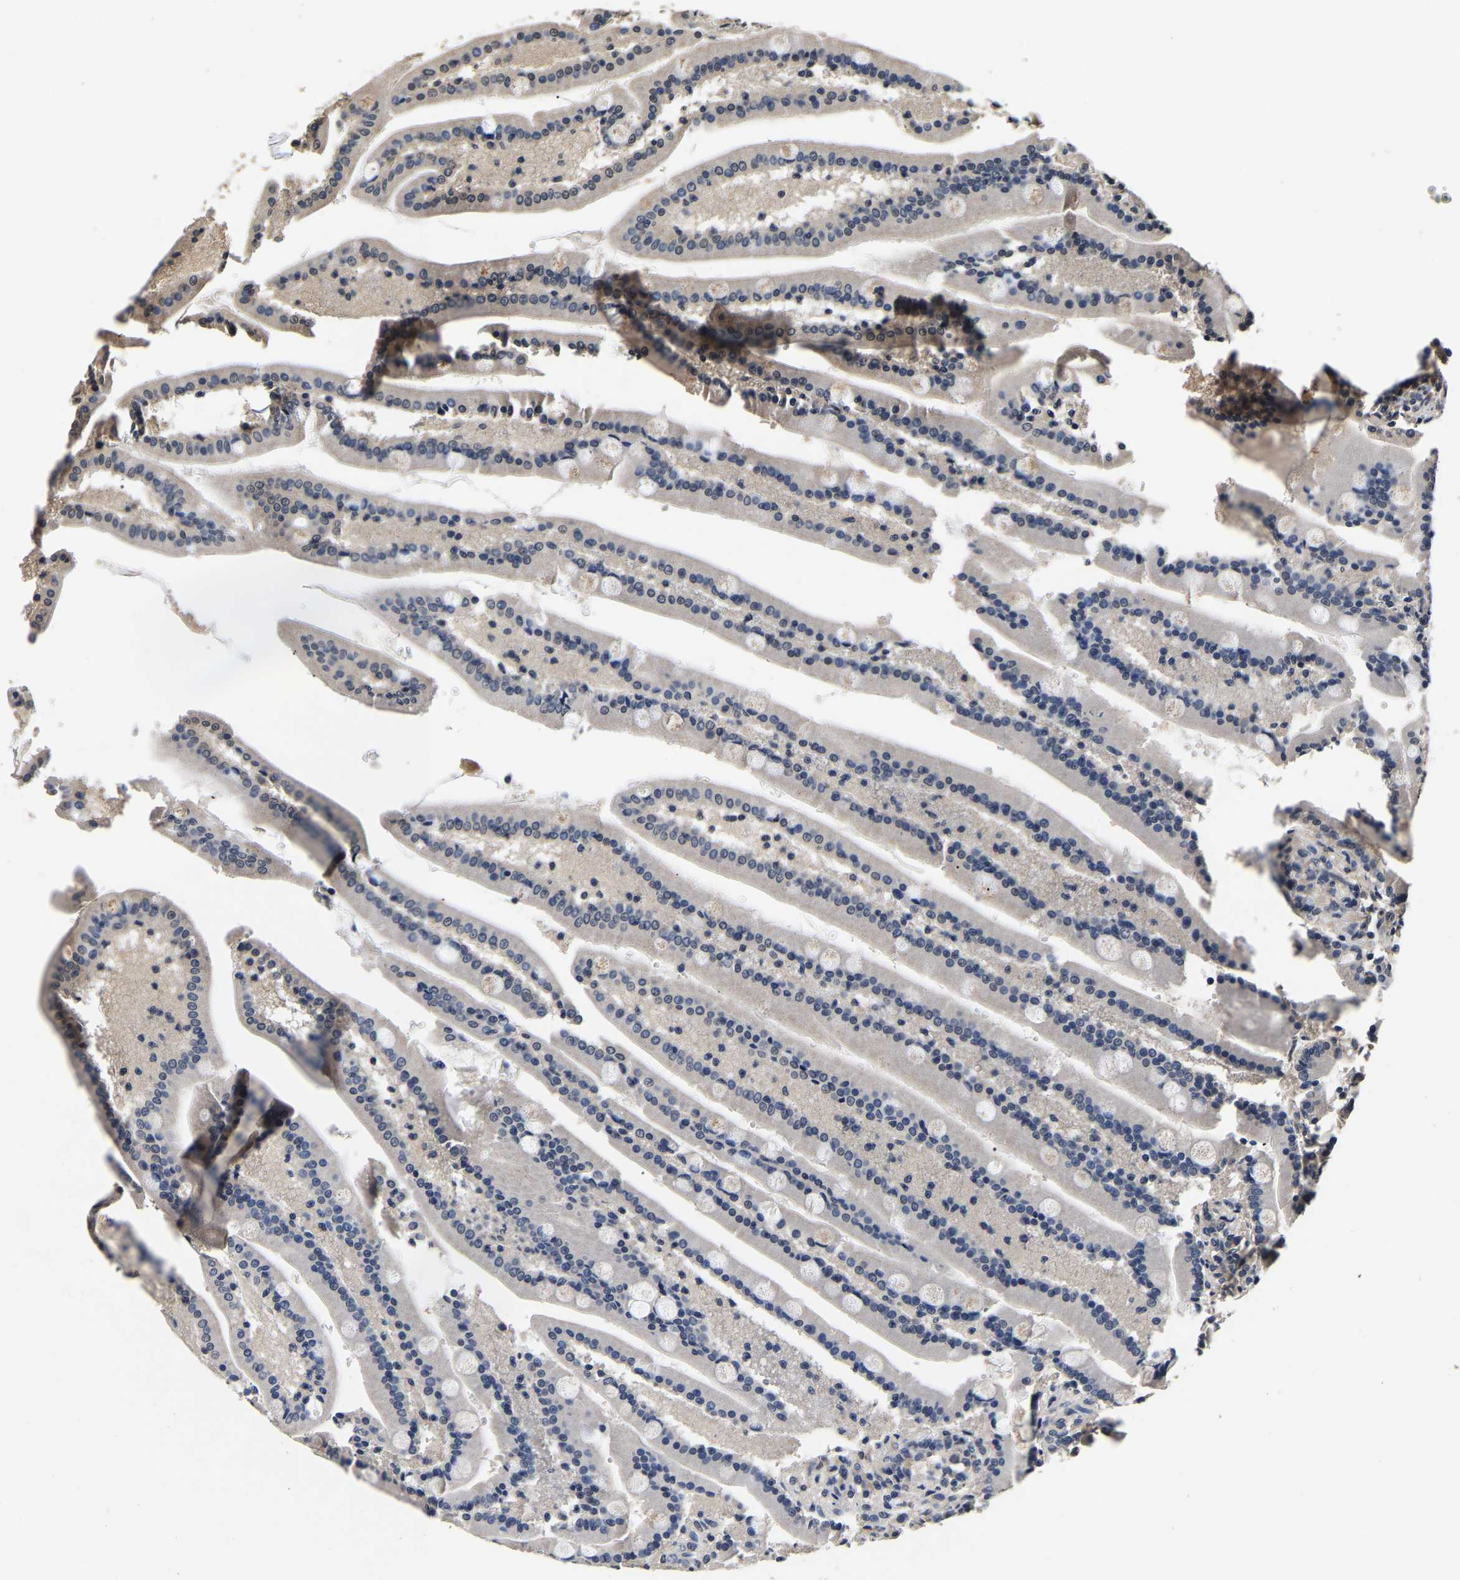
{"staining": {"intensity": "negative", "quantity": "none", "location": "none"}, "tissue": "duodenum", "cell_type": "Glandular cells", "image_type": "normal", "snomed": [{"axis": "morphology", "description": "Normal tissue, NOS"}, {"axis": "topography", "description": "Duodenum"}], "caption": "The micrograph displays no staining of glandular cells in normal duodenum.", "gene": "RUVBL1", "patient": {"sex": "male", "age": 54}}